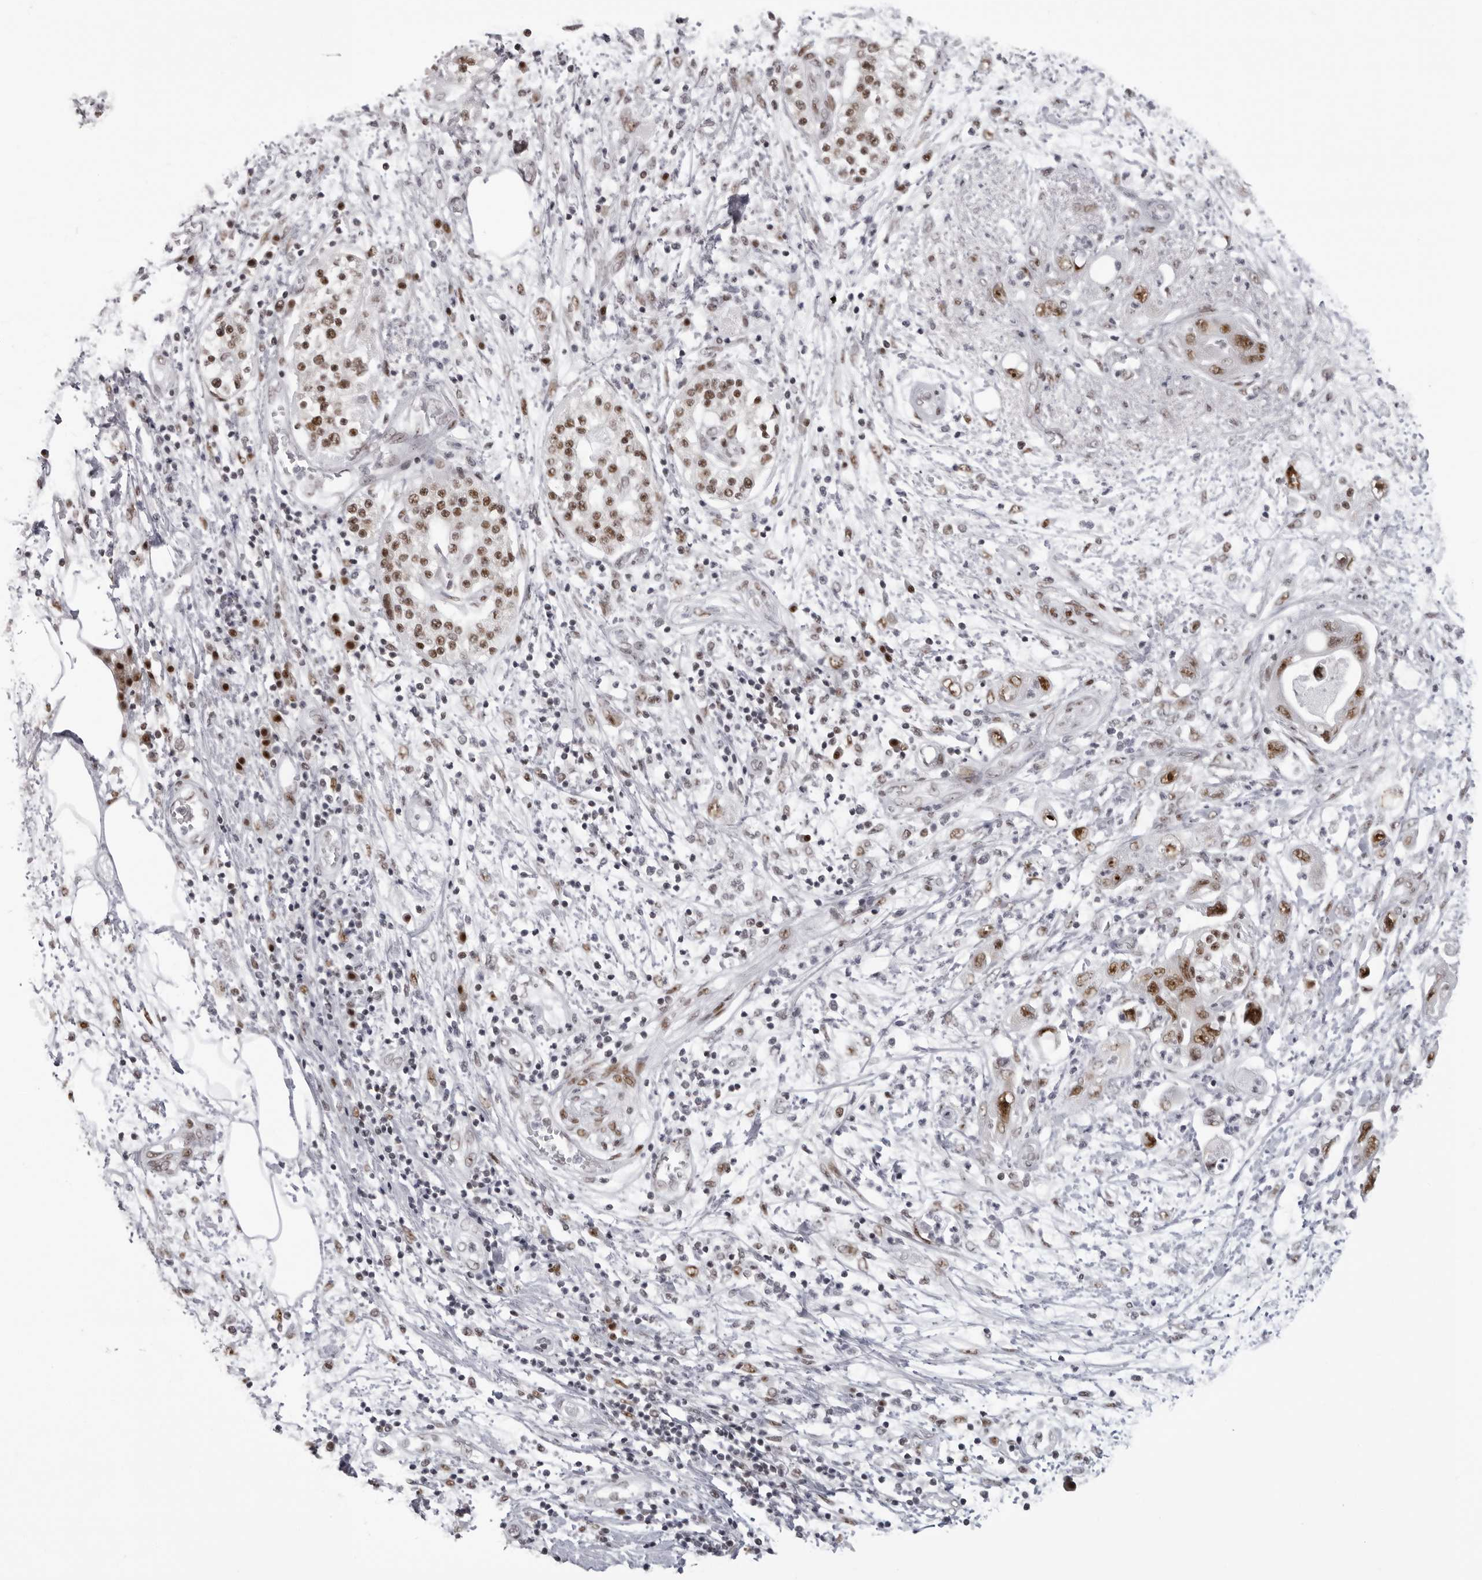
{"staining": {"intensity": "moderate", "quantity": ">75%", "location": "nuclear"}, "tissue": "pancreatic cancer", "cell_type": "Tumor cells", "image_type": "cancer", "snomed": [{"axis": "morphology", "description": "Adenocarcinoma, NOS"}, {"axis": "topography", "description": "Pancreas"}], "caption": "IHC of human pancreatic cancer (adenocarcinoma) displays medium levels of moderate nuclear staining in approximately >75% of tumor cells.", "gene": "HEXIM2", "patient": {"sex": "female", "age": 73}}